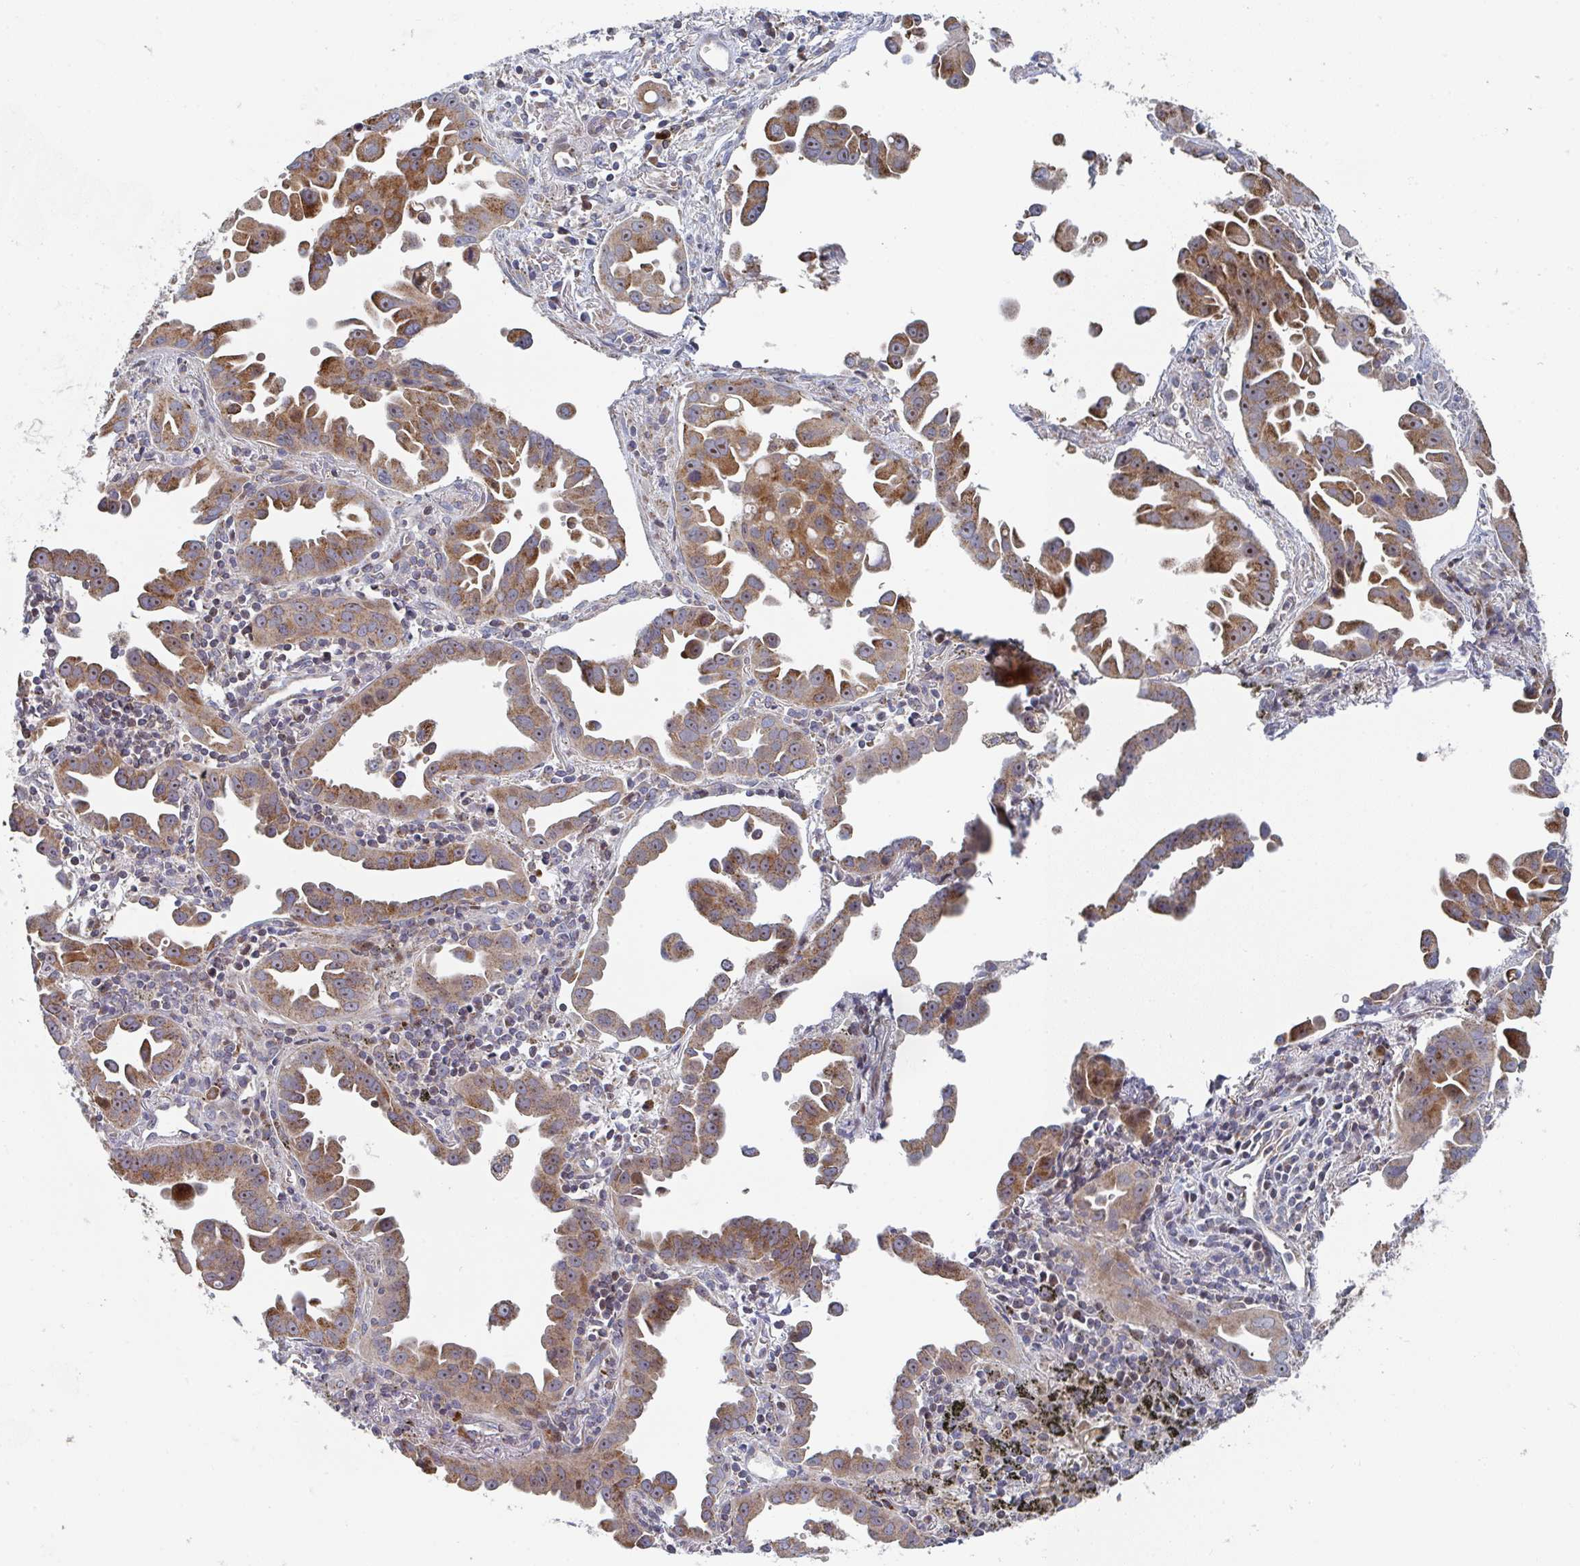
{"staining": {"intensity": "moderate", "quantity": ">75%", "location": "cytoplasmic/membranous,nuclear"}, "tissue": "lung cancer", "cell_type": "Tumor cells", "image_type": "cancer", "snomed": [{"axis": "morphology", "description": "Adenocarcinoma, NOS"}, {"axis": "topography", "description": "Lung"}], "caption": "This histopathology image reveals immunohistochemistry (IHC) staining of human lung cancer (adenocarcinoma), with medium moderate cytoplasmic/membranous and nuclear positivity in about >75% of tumor cells.", "gene": "ZNF644", "patient": {"sex": "male", "age": 68}}